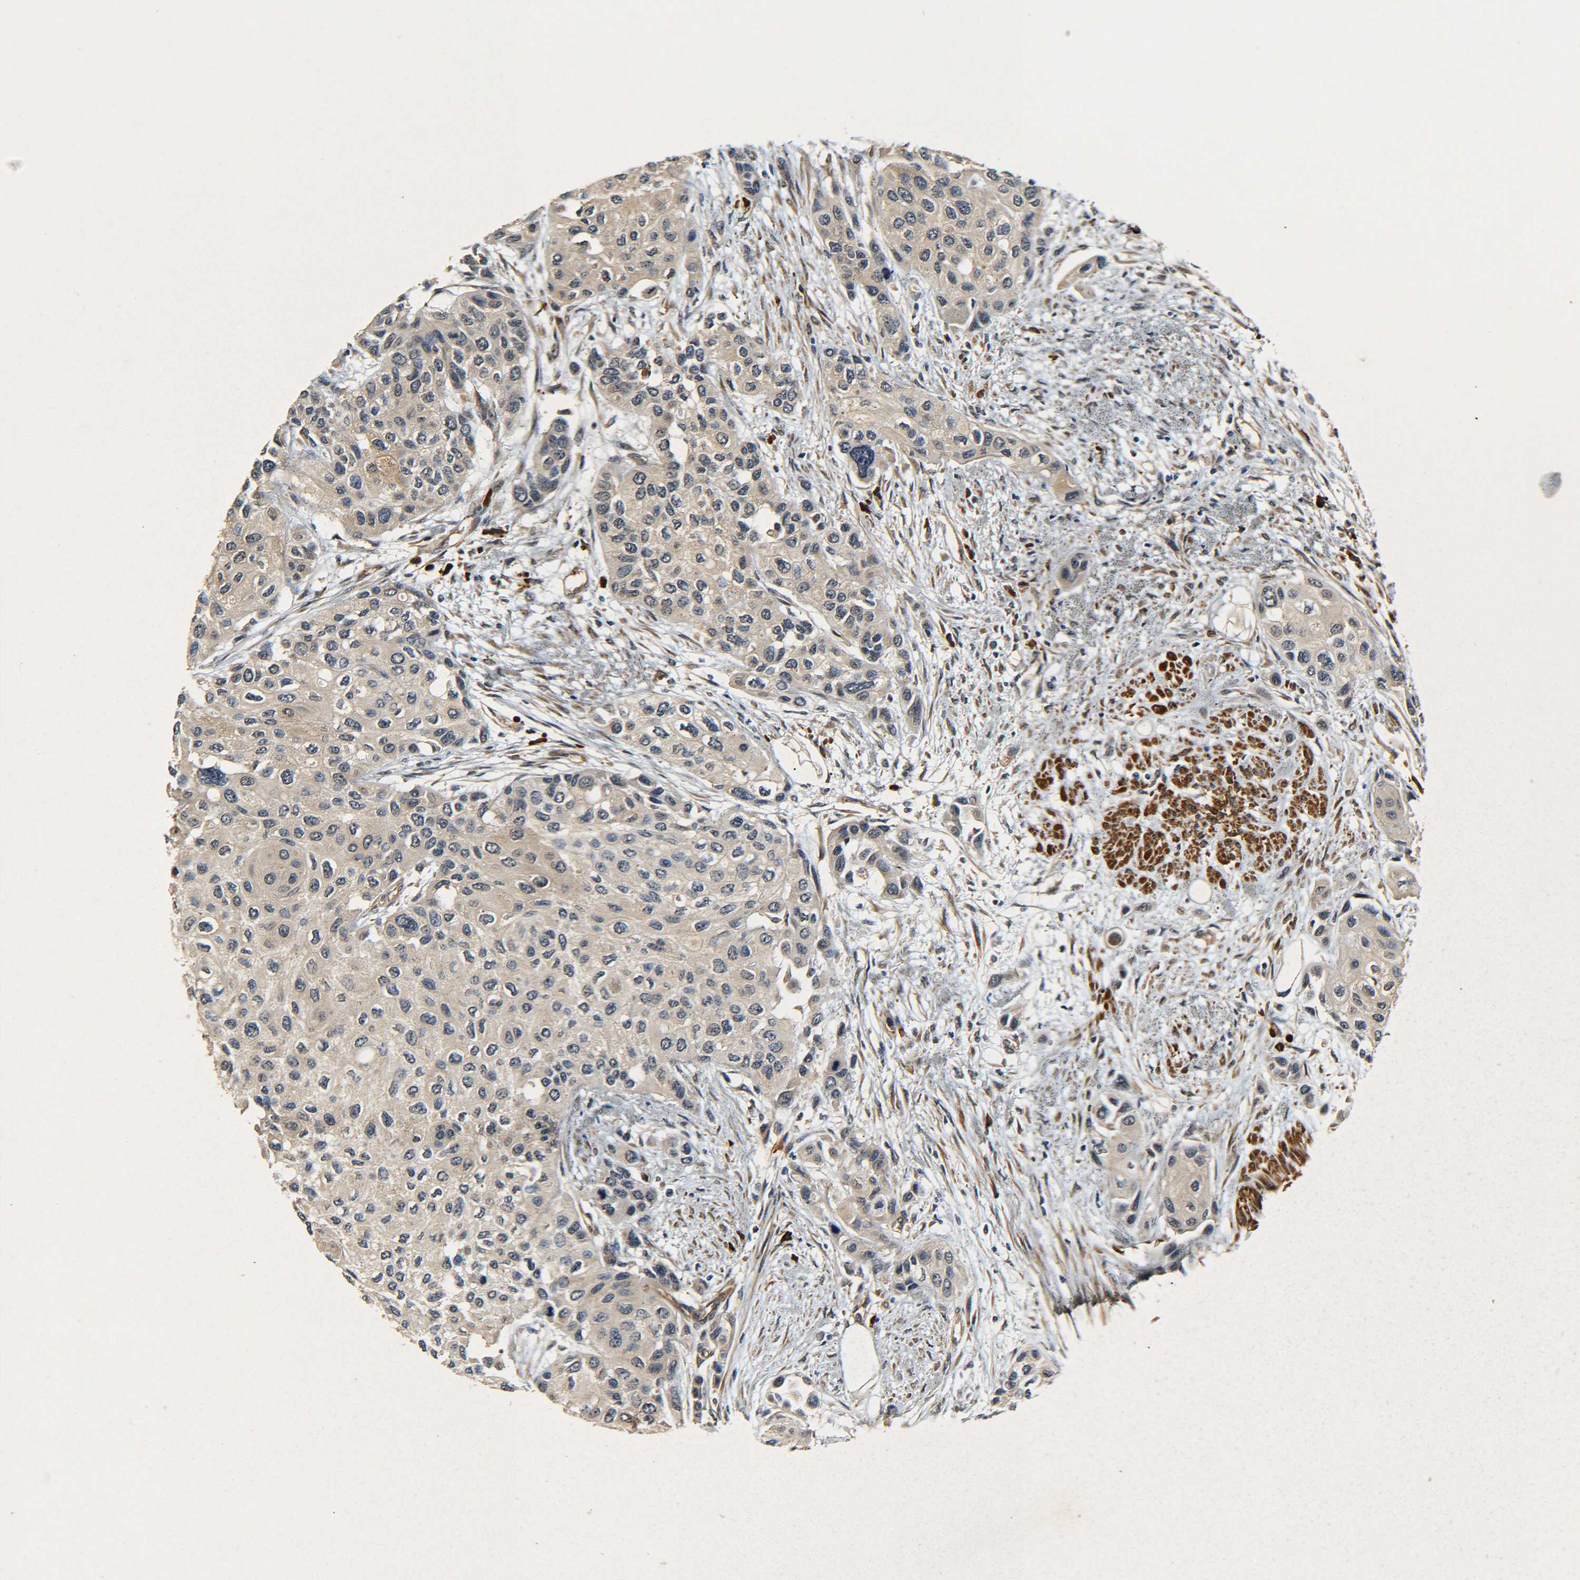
{"staining": {"intensity": "weak", "quantity": ">75%", "location": "cytoplasmic/membranous"}, "tissue": "urothelial cancer", "cell_type": "Tumor cells", "image_type": "cancer", "snomed": [{"axis": "morphology", "description": "Urothelial carcinoma, High grade"}, {"axis": "topography", "description": "Urinary bladder"}], "caption": "The image shows a brown stain indicating the presence of a protein in the cytoplasmic/membranous of tumor cells in urothelial cancer.", "gene": "MEIS1", "patient": {"sex": "female", "age": 56}}